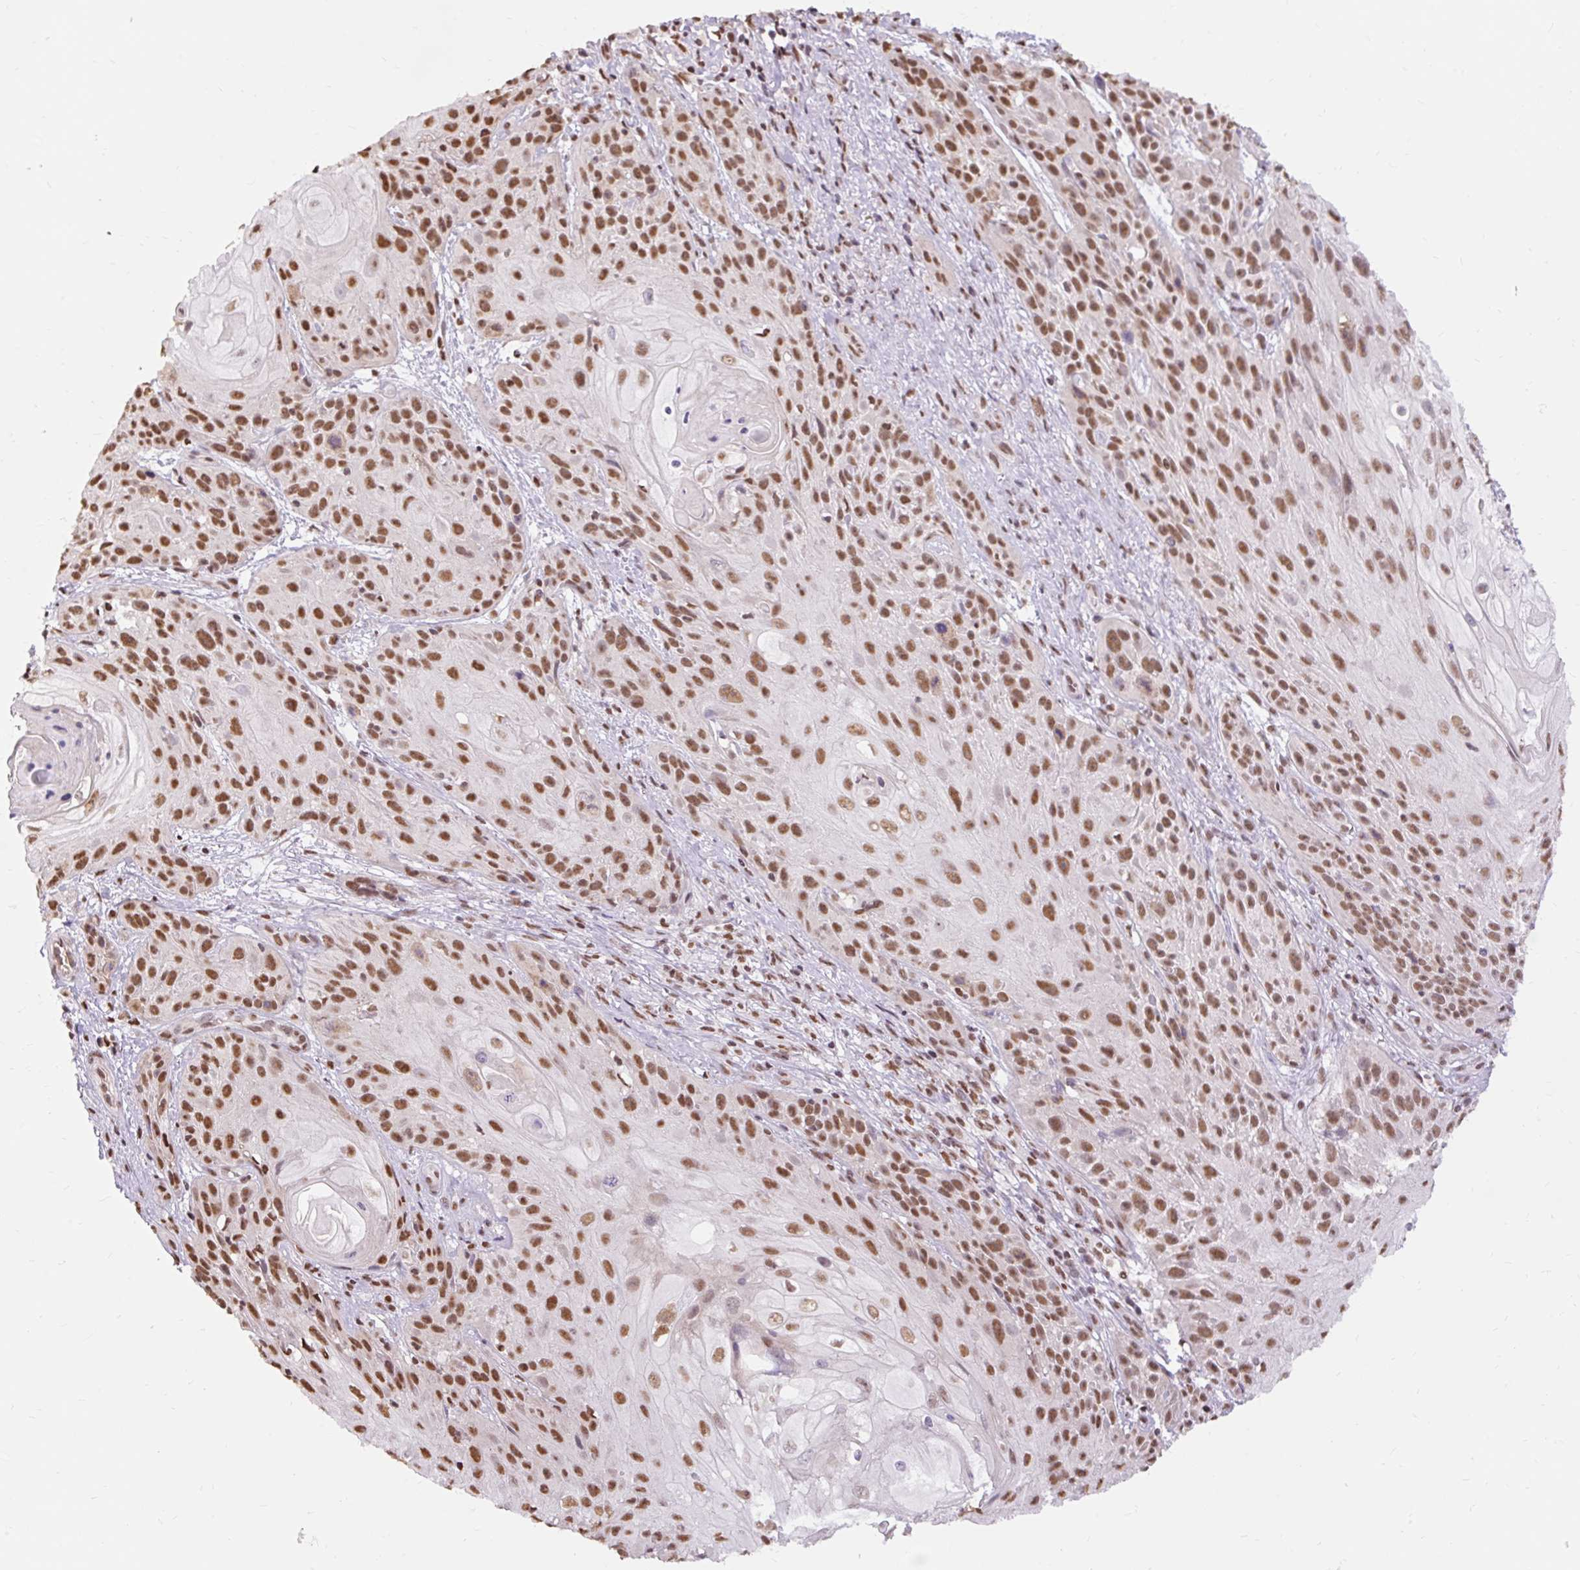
{"staining": {"intensity": "strong", "quantity": ">75%", "location": "nuclear"}, "tissue": "skin cancer", "cell_type": "Tumor cells", "image_type": "cancer", "snomed": [{"axis": "morphology", "description": "Squamous cell carcinoma, NOS"}, {"axis": "topography", "description": "Skin"}, {"axis": "topography", "description": "Vulva"}], "caption": "Squamous cell carcinoma (skin) was stained to show a protein in brown. There is high levels of strong nuclear positivity in about >75% of tumor cells.", "gene": "NPIPB12", "patient": {"sex": "female", "age": 76}}